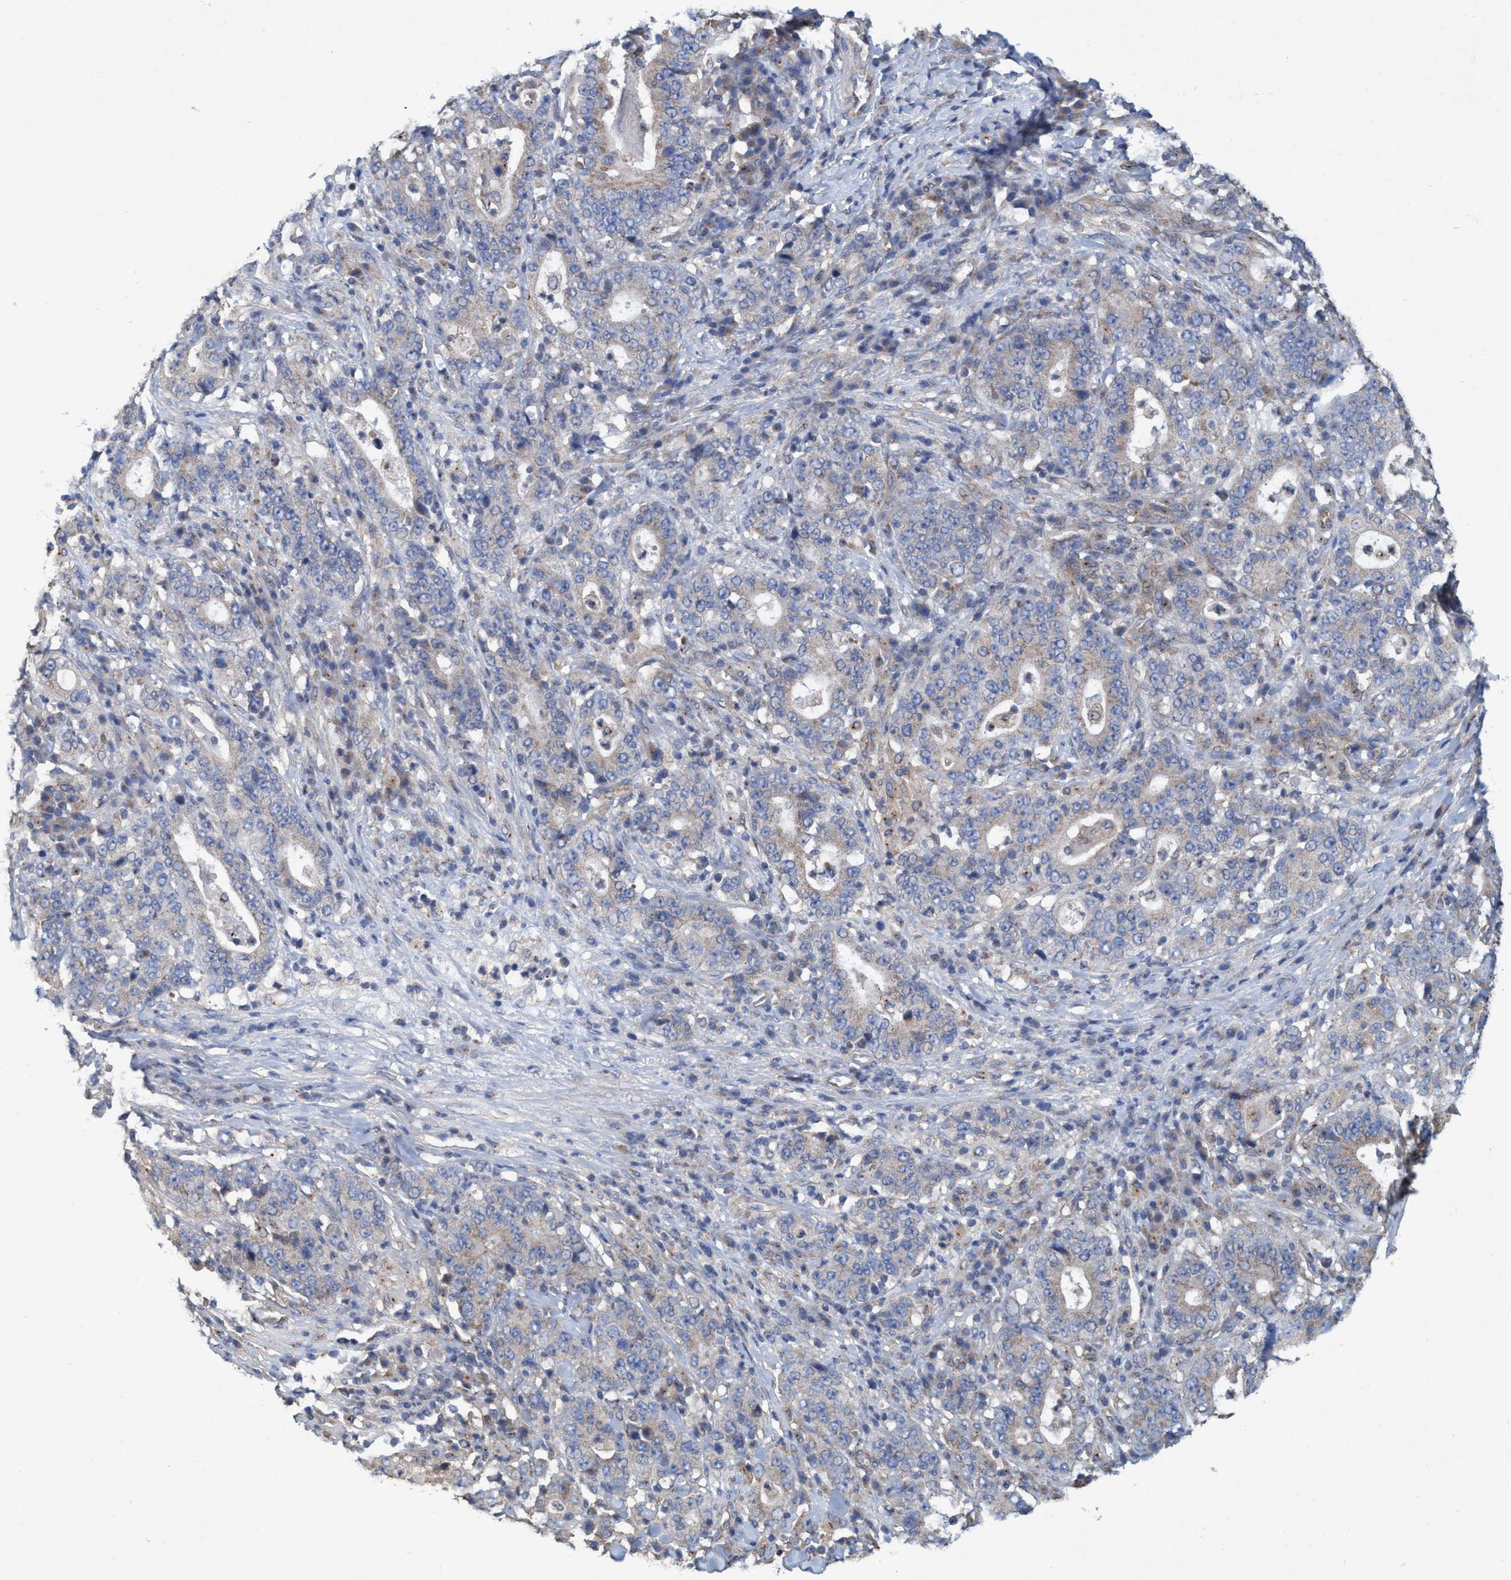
{"staining": {"intensity": "weak", "quantity": "<25%", "location": "cytoplasmic/membranous"}, "tissue": "stomach cancer", "cell_type": "Tumor cells", "image_type": "cancer", "snomed": [{"axis": "morphology", "description": "Normal tissue, NOS"}, {"axis": "morphology", "description": "Adenocarcinoma, NOS"}, {"axis": "topography", "description": "Stomach, upper"}, {"axis": "topography", "description": "Stomach"}], "caption": "Image shows no significant protein staining in tumor cells of stomach adenocarcinoma.", "gene": "BICD2", "patient": {"sex": "male", "age": 59}}